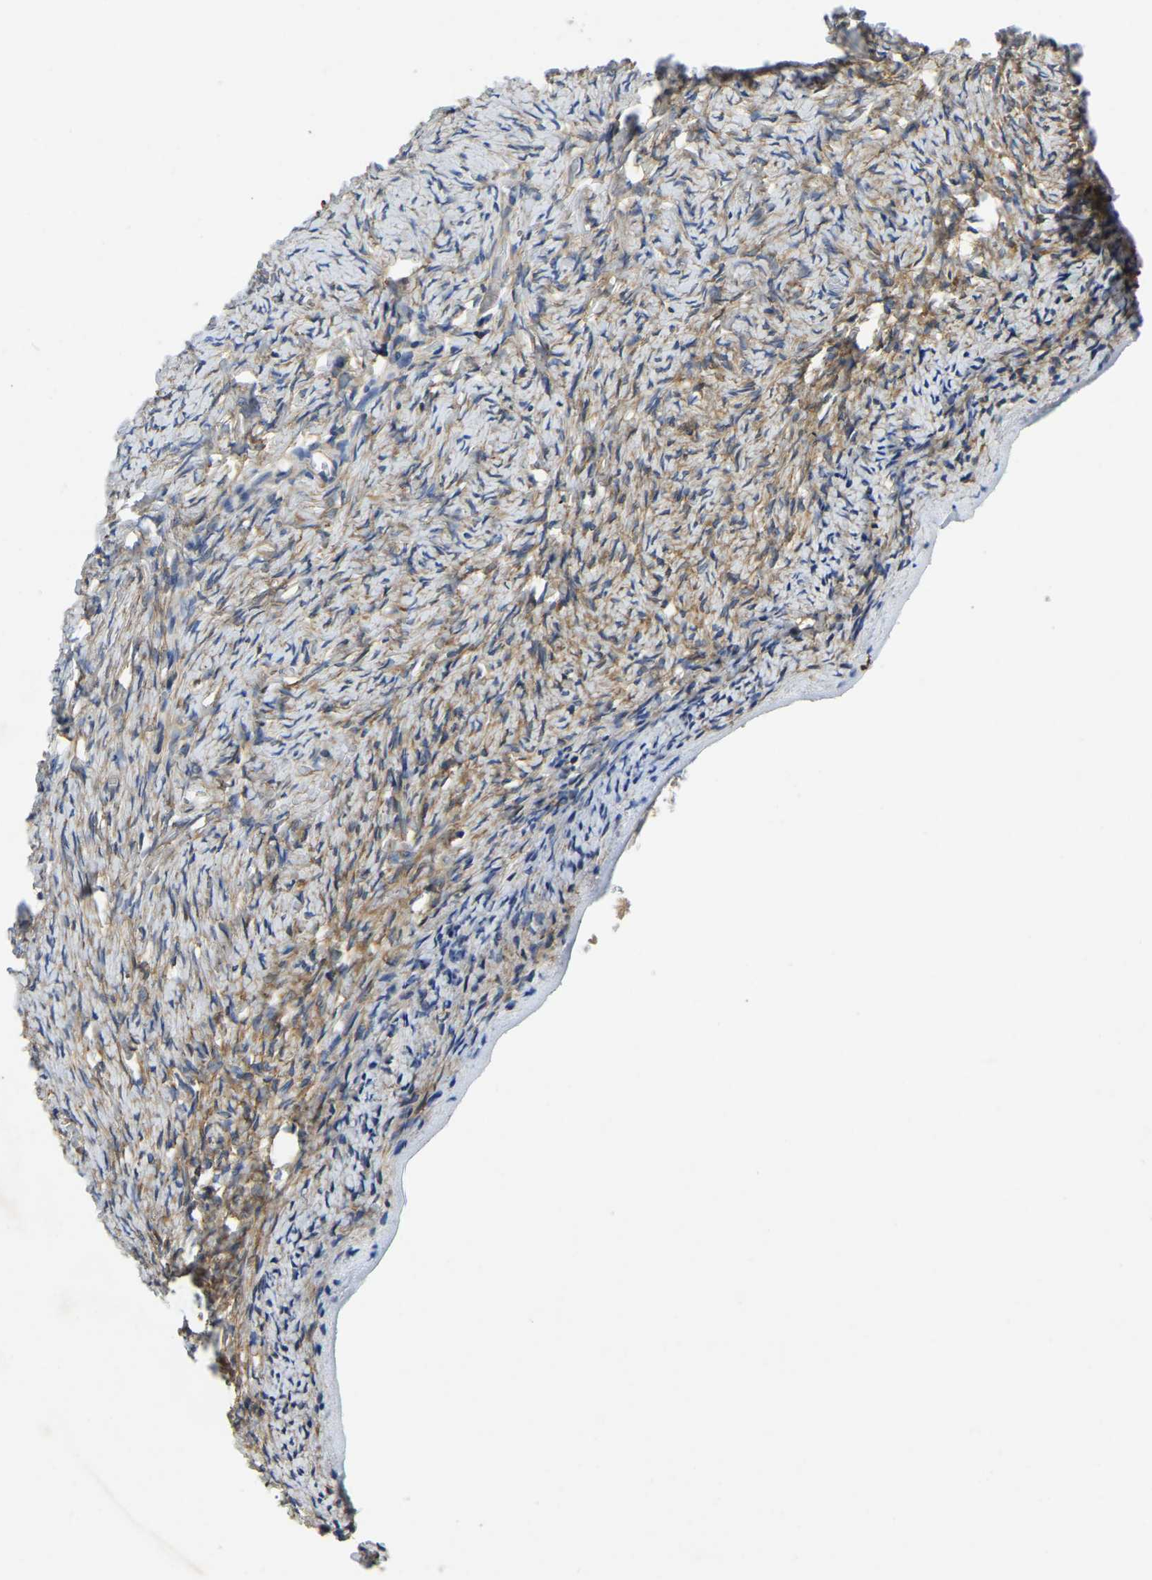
{"staining": {"intensity": "weak", "quantity": "25%-75%", "location": "cytoplasmic/membranous"}, "tissue": "ovary", "cell_type": "Follicle cells", "image_type": "normal", "snomed": [{"axis": "morphology", "description": "Normal tissue, NOS"}, {"axis": "topography", "description": "Ovary"}], "caption": "The image displays immunohistochemical staining of unremarkable ovary. There is weak cytoplasmic/membranous staining is identified in approximately 25%-75% of follicle cells.", "gene": "STAT2", "patient": {"sex": "female", "age": 27}}